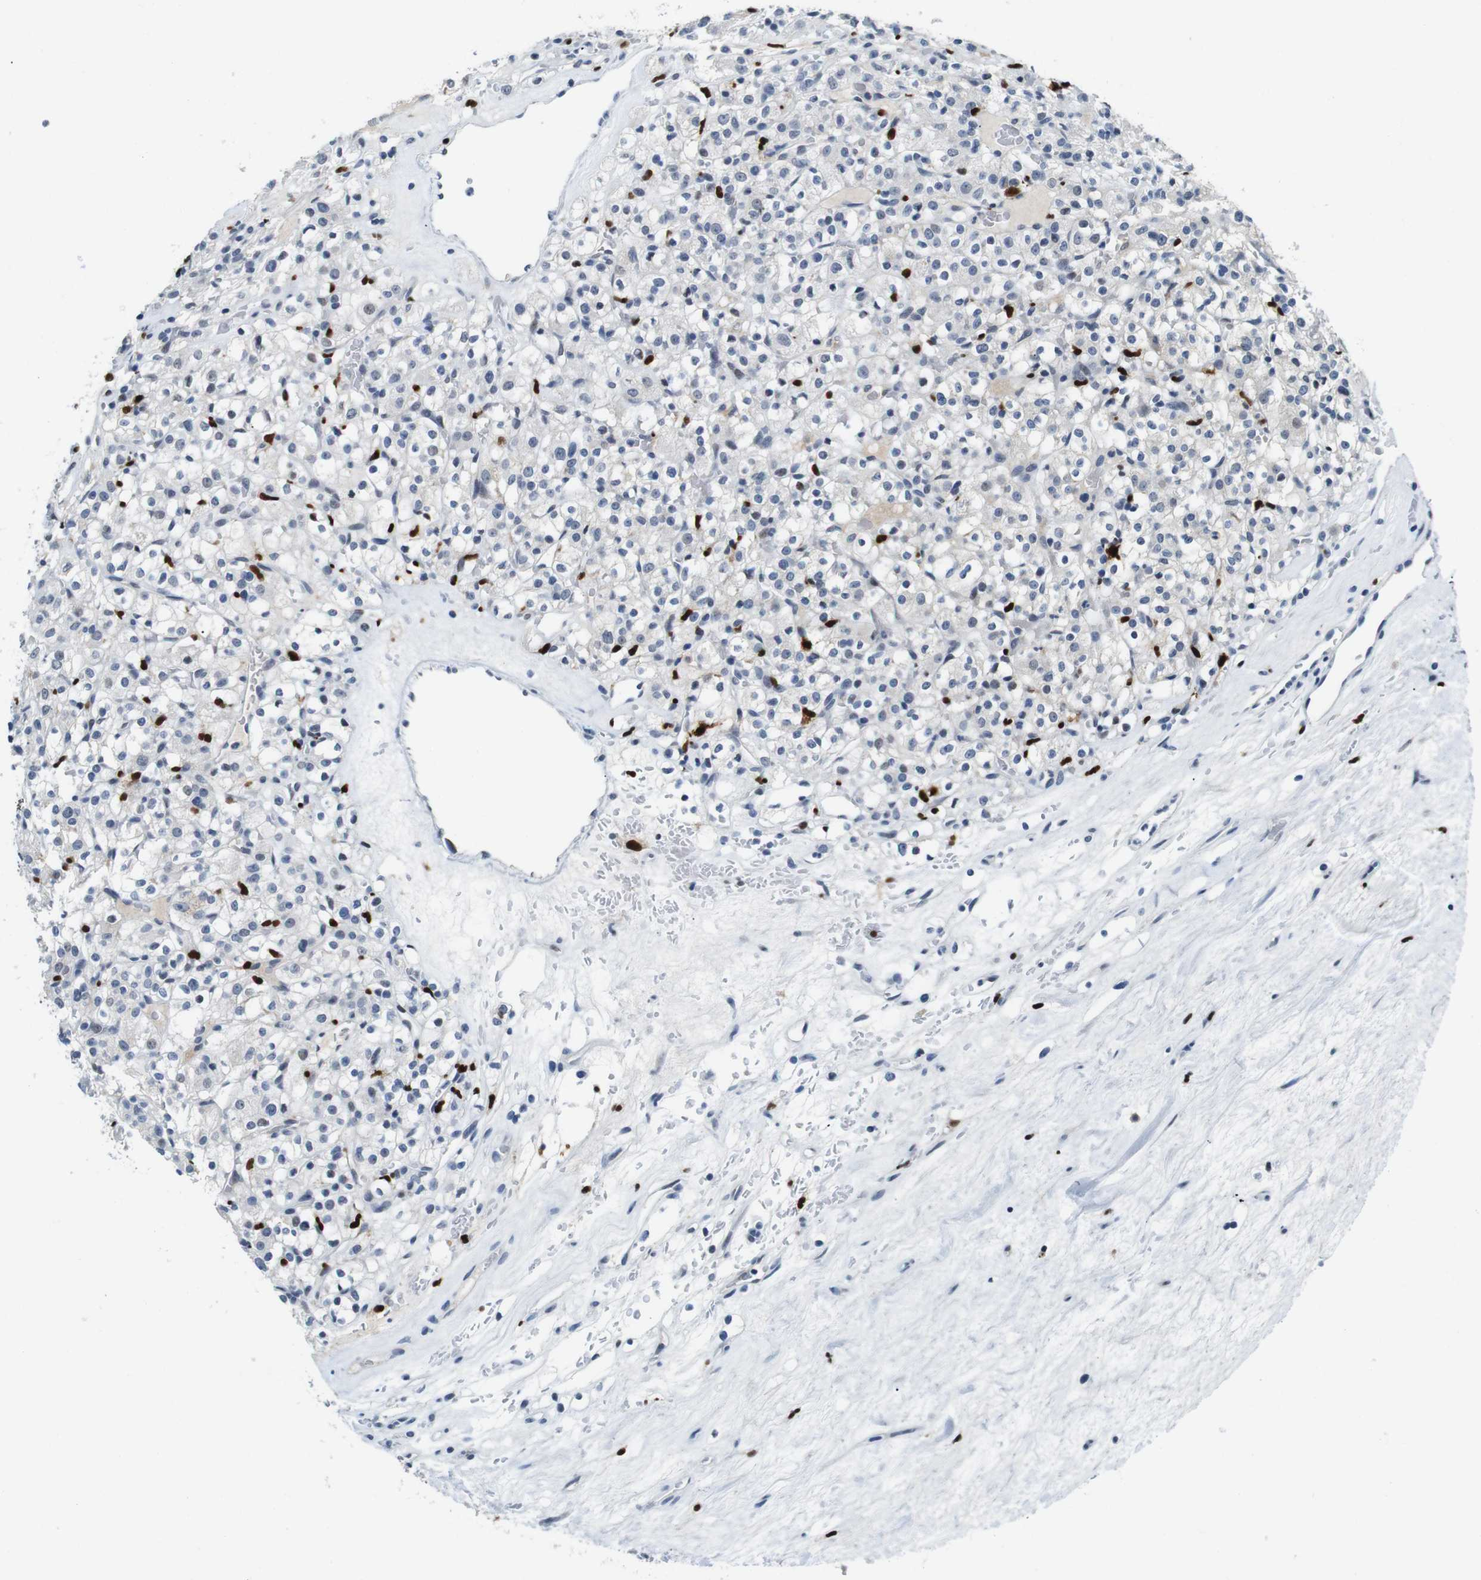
{"staining": {"intensity": "negative", "quantity": "none", "location": "none"}, "tissue": "renal cancer", "cell_type": "Tumor cells", "image_type": "cancer", "snomed": [{"axis": "morphology", "description": "Normal tissue, NOS"}, {"axis": "morphology", "description": "Adenocarcinoma, NOS"}, {"axis": "topography", "description": "Kidney"}], "caption": "Tumor cells are negative for brown protein staining in renal cancer. The staining was performed using DAB (3,3'-diaminobenzidine) to visualize the protein expression in brown, while the nuclei were stained in blue with hematoxylin (Magnification: 20x).", "gene": "IRF8", "patient": {"sex": "female", "age": 72}}